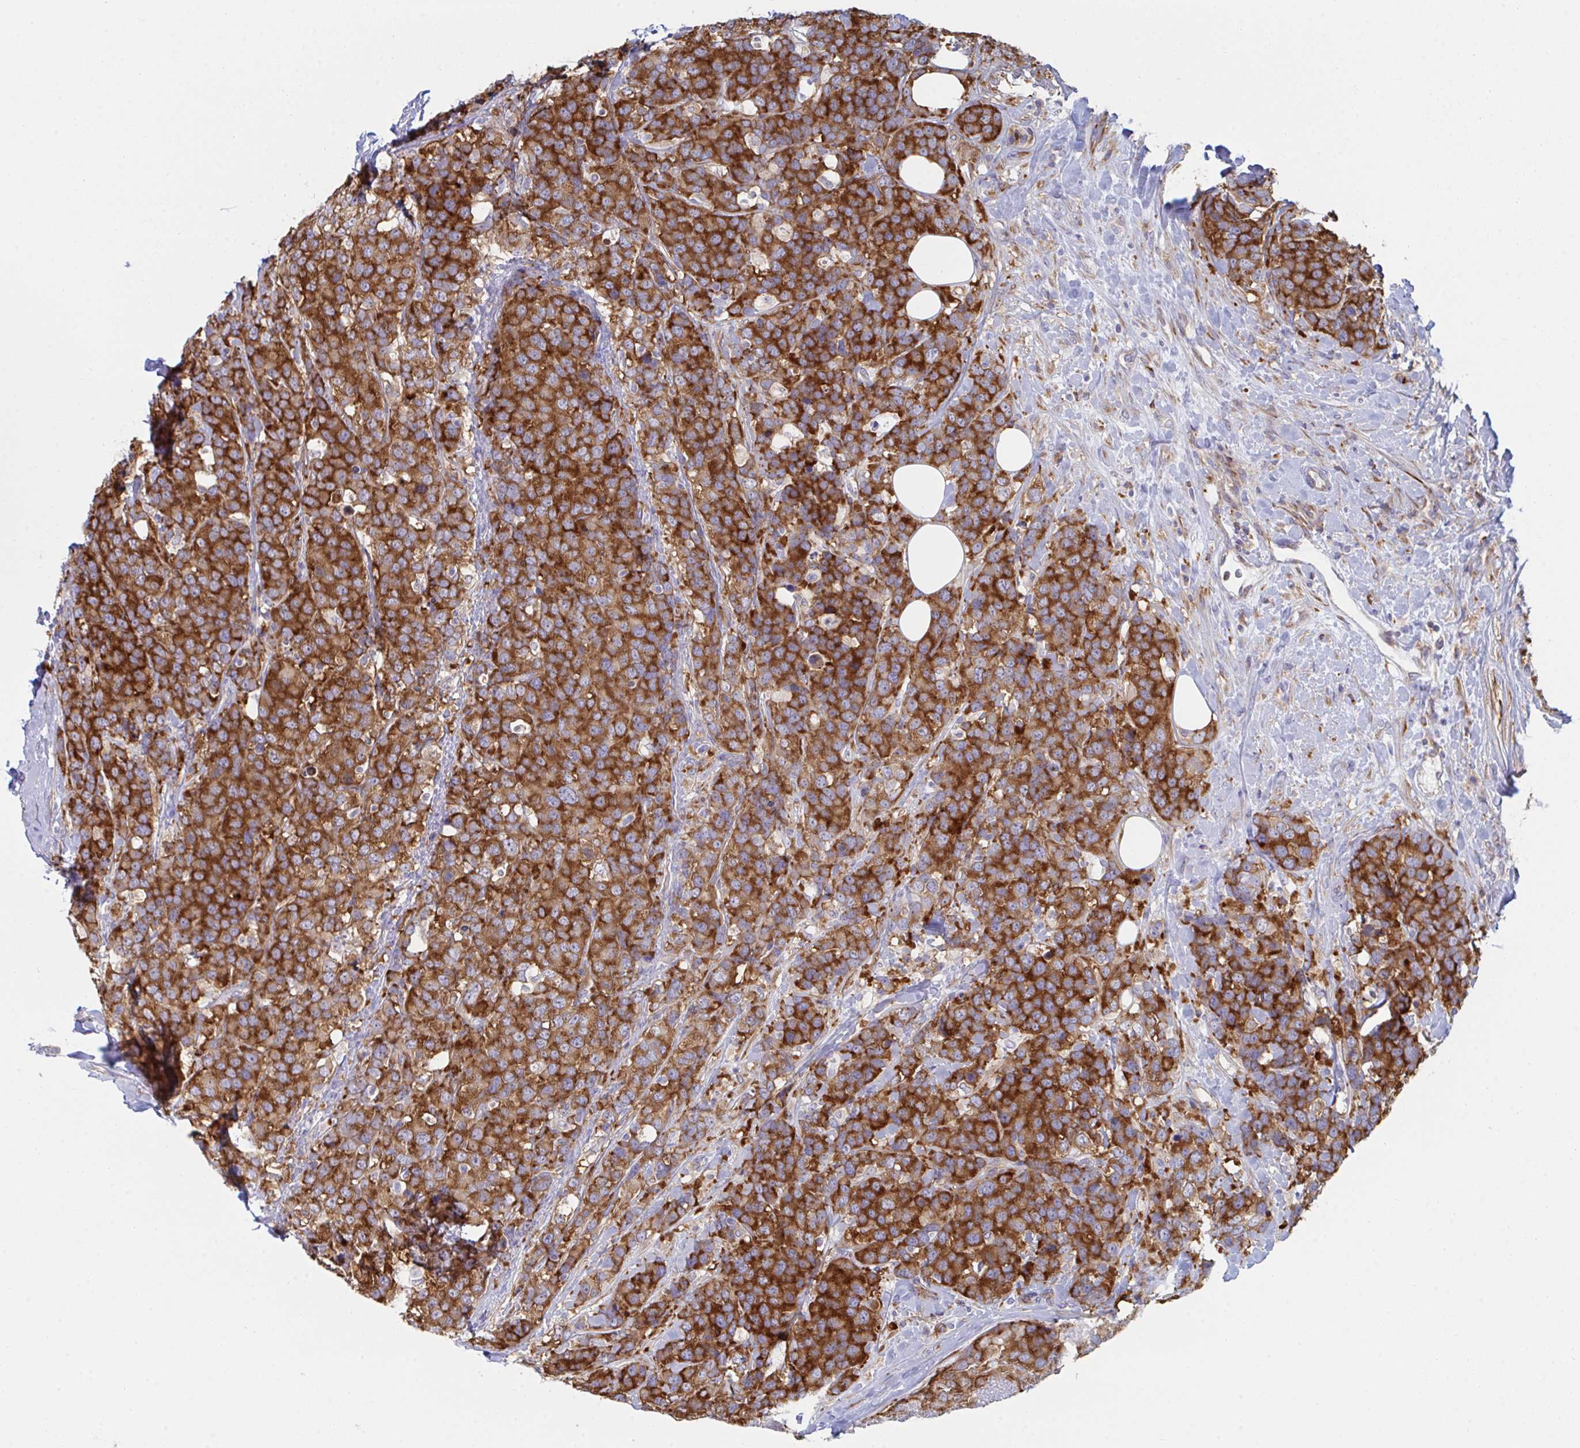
{"staining": {"intensity": "strong", "quantity": ">75%", "location": "cytoplasmic/membranous"}, "tissue": "breast cancer", "cell_type": "Tumor cells", "image_type": "cancer", "snomed": [{"axis": "morphology", "description": "Lobular carcinoma"}, {"axis": "topography", "description": "Breast"}], "caption": "Strong cytoplasmic/membranous staining is present in about >75% of tumor cells in breast cancer.", "gene": "WNK1", "patient": {"sex": "female", "age": 59}}